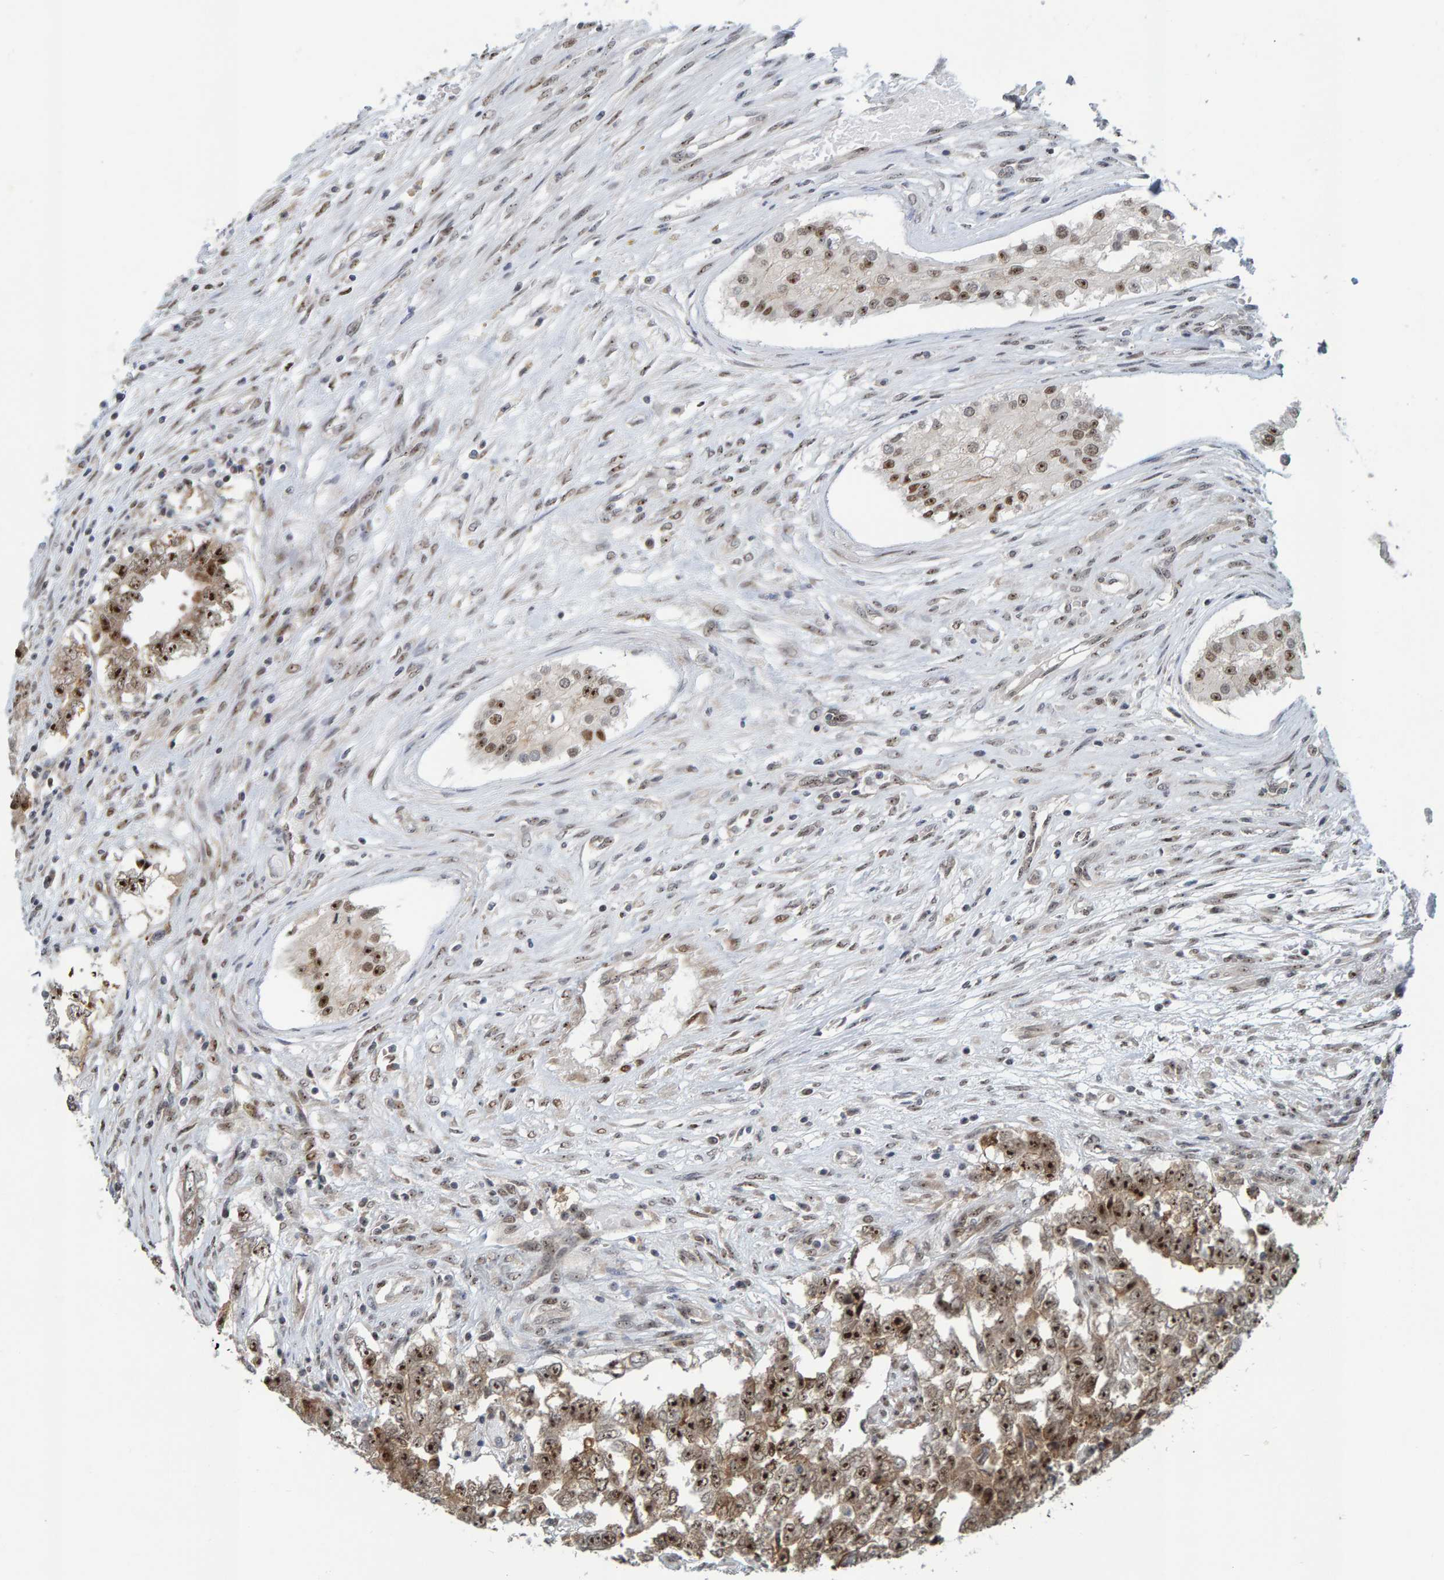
{"staining": {"intensity": "strong", "quantity": ">75%", "location": "cytoplasmic/membranous,nuclear"}, "tissue": "testis cancer", "cell_type": "Tumor cells", "image_type": "cancer", "snomed": [{"axis": "morphology", "description": "Carcinoma, Embryonal, NOS"}, {"axis": "topography", "description": "Testis"}], "caption": "A photomicrograph showing strong cytoplasmic/membranous and nuclear positivity in about >75% of tumor cells in embryonal carcinoma (testis), as visualized by brown immunohistochemical staining.", "gene": "POLR1E", "patient": {"sex": "male", "age": 25}}